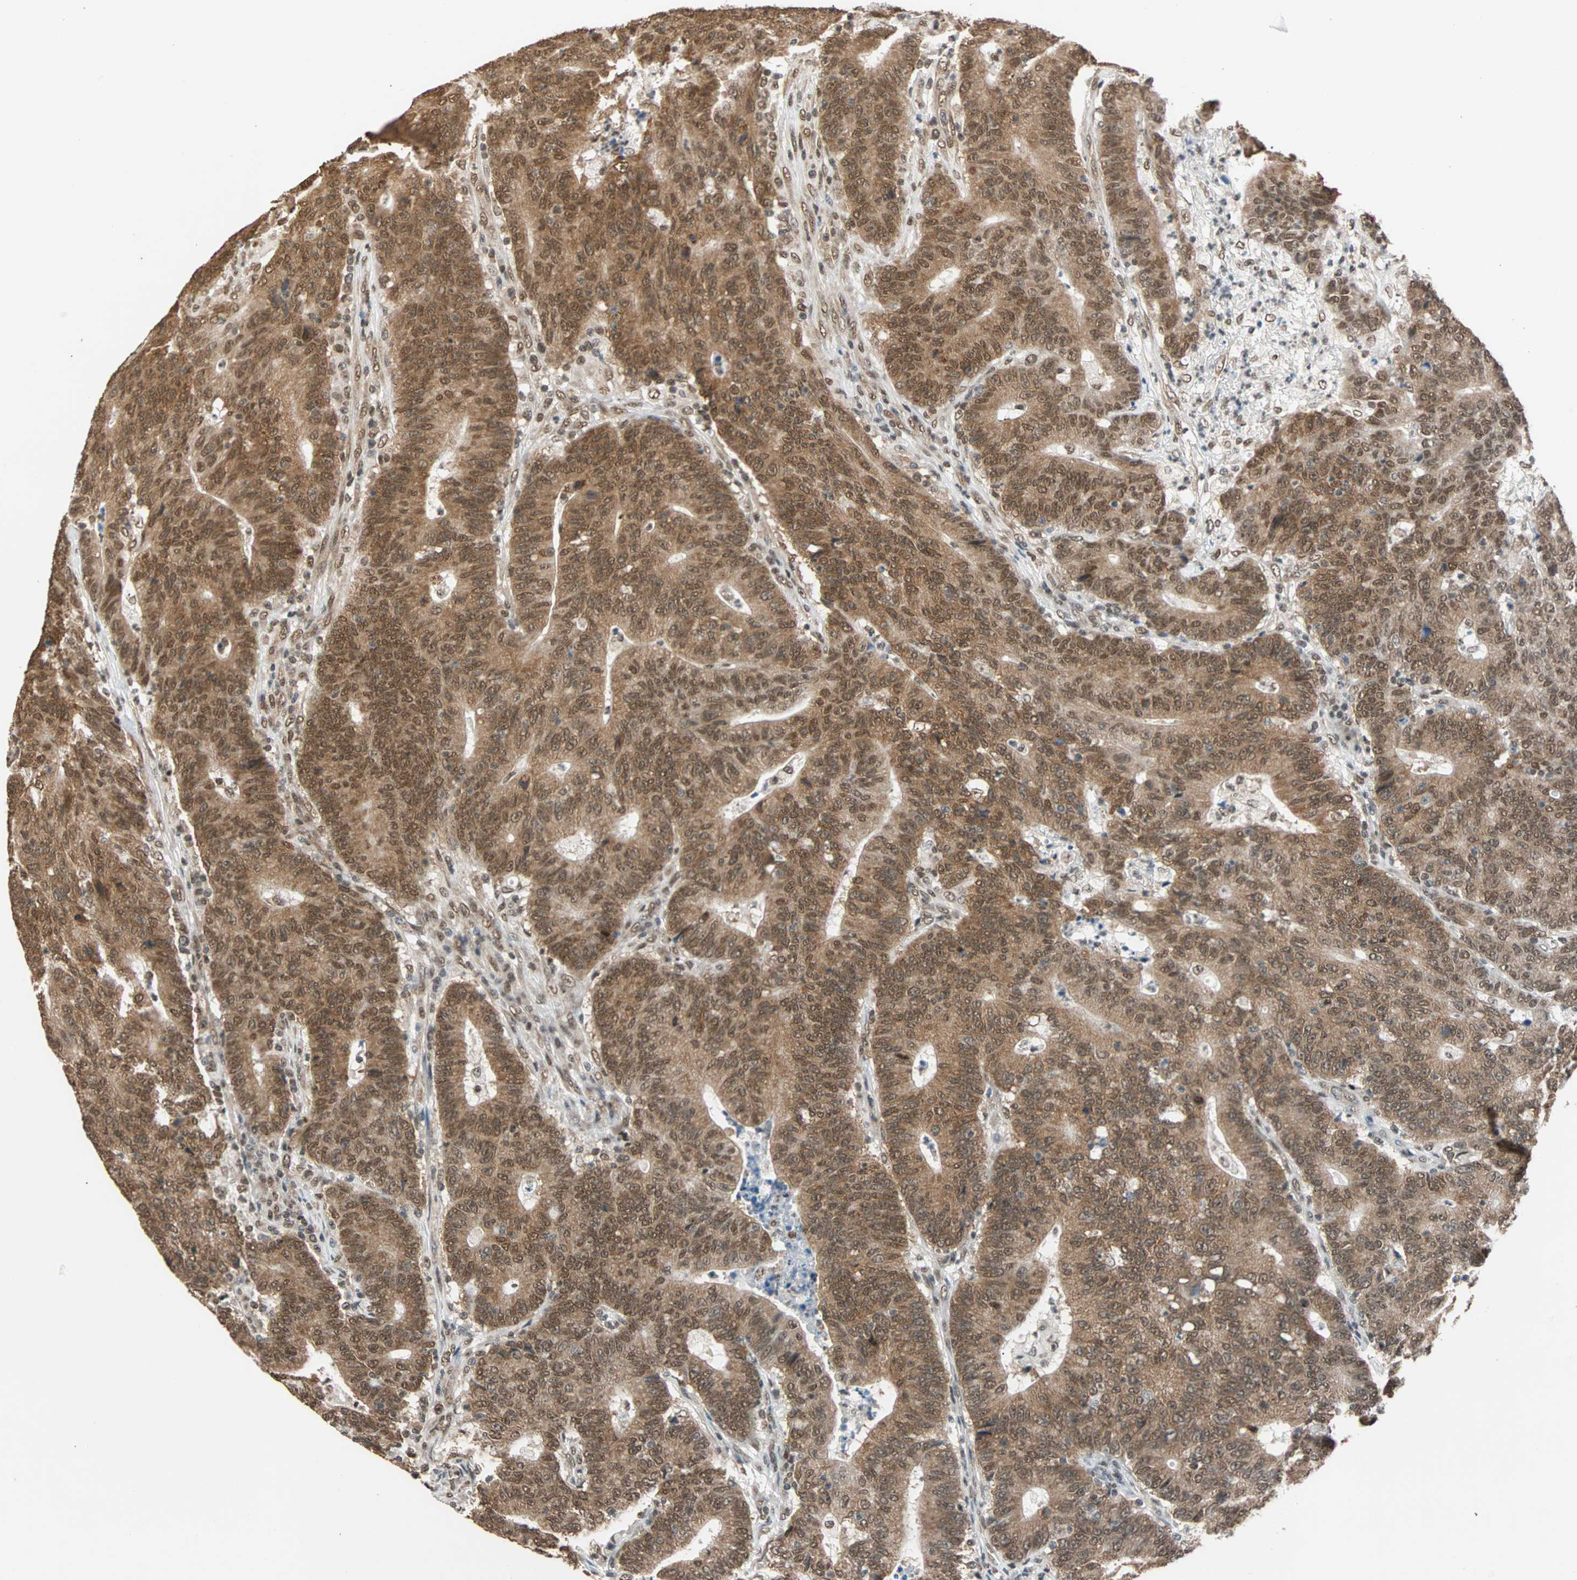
{"staining": {"intensity": "strong", "quantity": ">75%", "location": "cytoplasmic/membranous,nuclear"}, "tissue": "colorectal cancer", "cell_type": "Tumor cells", "image_type": "cancer", "snomed": [{"axis": "morphology", "description": "Normal tissue, NOS"}, {"axis": "morphology", "description": "Adenocarcinoma, NOS"}, {"axis": "topography", "description": "Colon"}], "caption": "Strong cytoplasmic/membranous and nuclear positivity is seen in approximately >75% of tumor cells in colorectal adenocarcinoma. (brown staining indicates protein expression, while blue staining denotes nuclei).", "gene": "DAZAP1", "patient": {"sex": "female", "age": 75}}